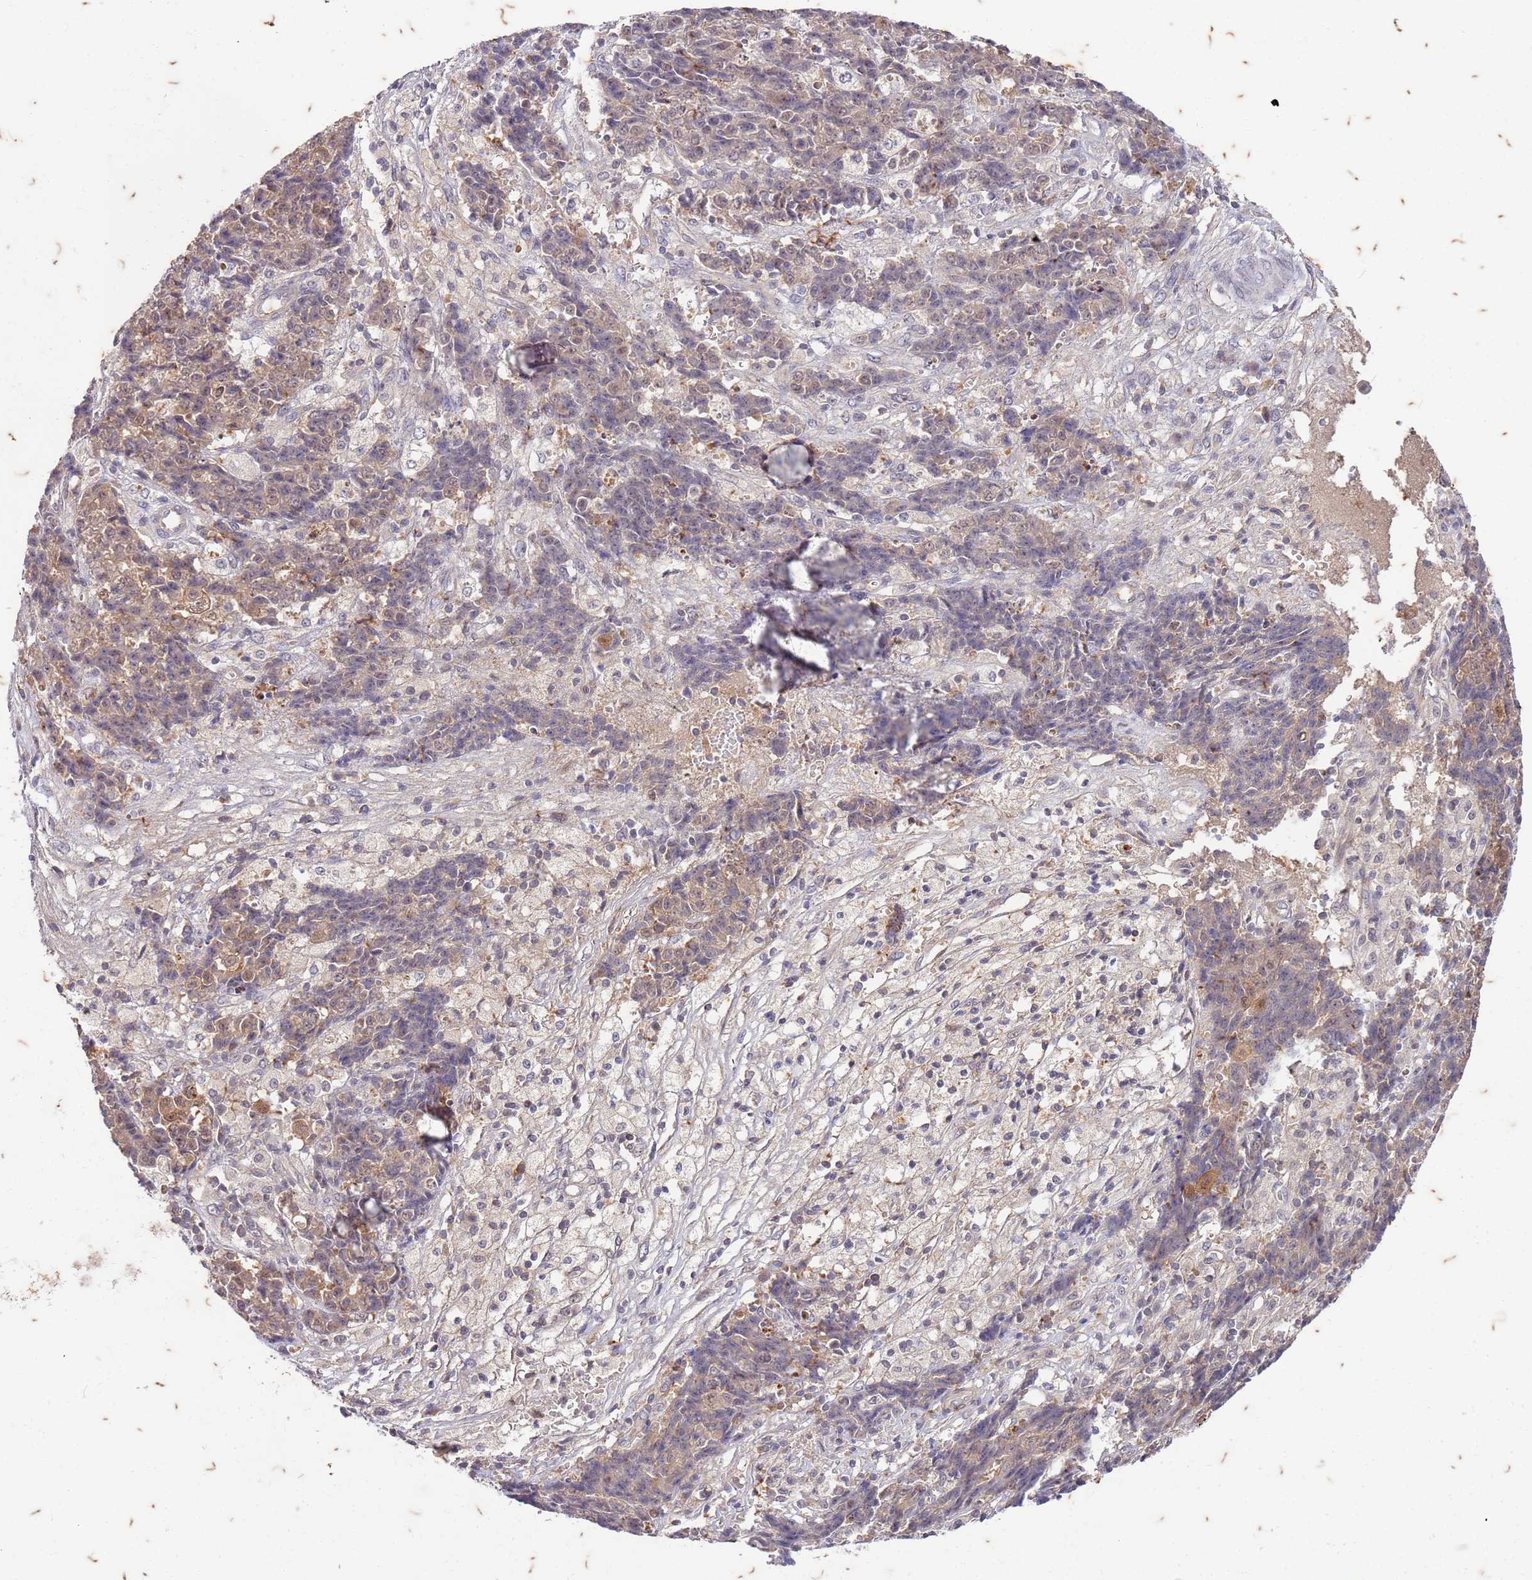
{"staining": {"intensity": "weak", "quantity": "25%-75%", "location": "cytoplasmic/membranous,nuclear"}, "tissue": "ovarian cancer", "cell_type": "Tumor cells", "image_type": "cancer", "snomed": [{"axis": "morphology", "description": "Carcinoma, endometroid"}, {"axis": "topography", "description": "Ovary"}], "caption": "Human endometroid carcinoma (ovarian) stained for a protein (brown) exhibits weak cytoplasmic/membranous and nuclear positive staining in approximately 25%-75% of tumor cells.", "gene": "RAPGEF3", "patient": {"sex": "female", "age": 42}}